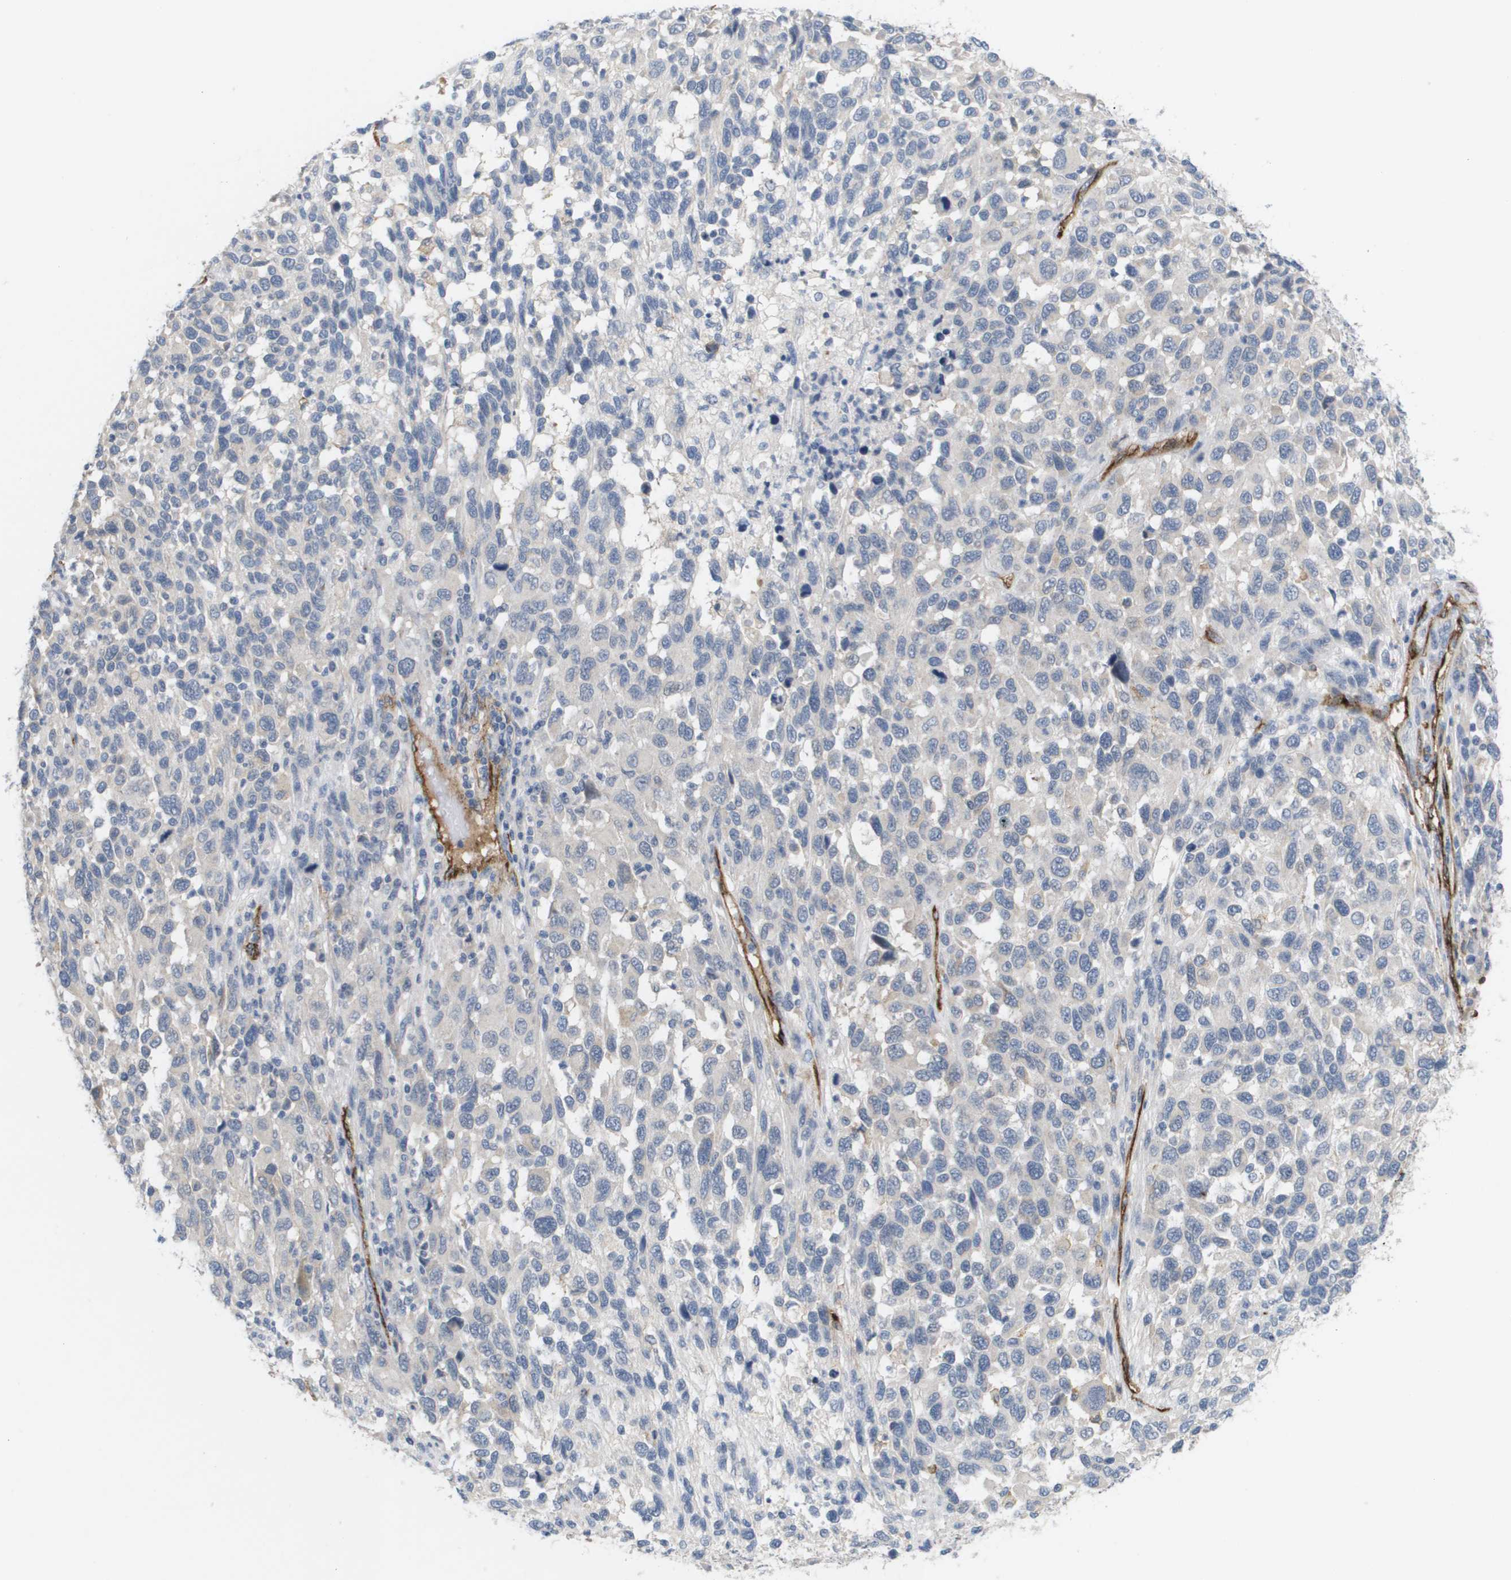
{"staining": {"intensity": "negative", "quantity": "none", "location": "none"}, "tissue": "melanoma", "cell_type": "Tumor cells", "image_type": "cancer", "snomed": [{"axis": "morphology", "description": "Malignant melanoma, Metastatic site"}, {"axis": "topography", "description": "Lymph node"}], "caption": "Tumor cells show no significant staining in malignant melanoma (metastatic site). (DAB (3,3'-diaminobenzidine) IHC, high magnification).", "gene": "ANGPT2", "patient": {"sex": "male", "age": 61}}